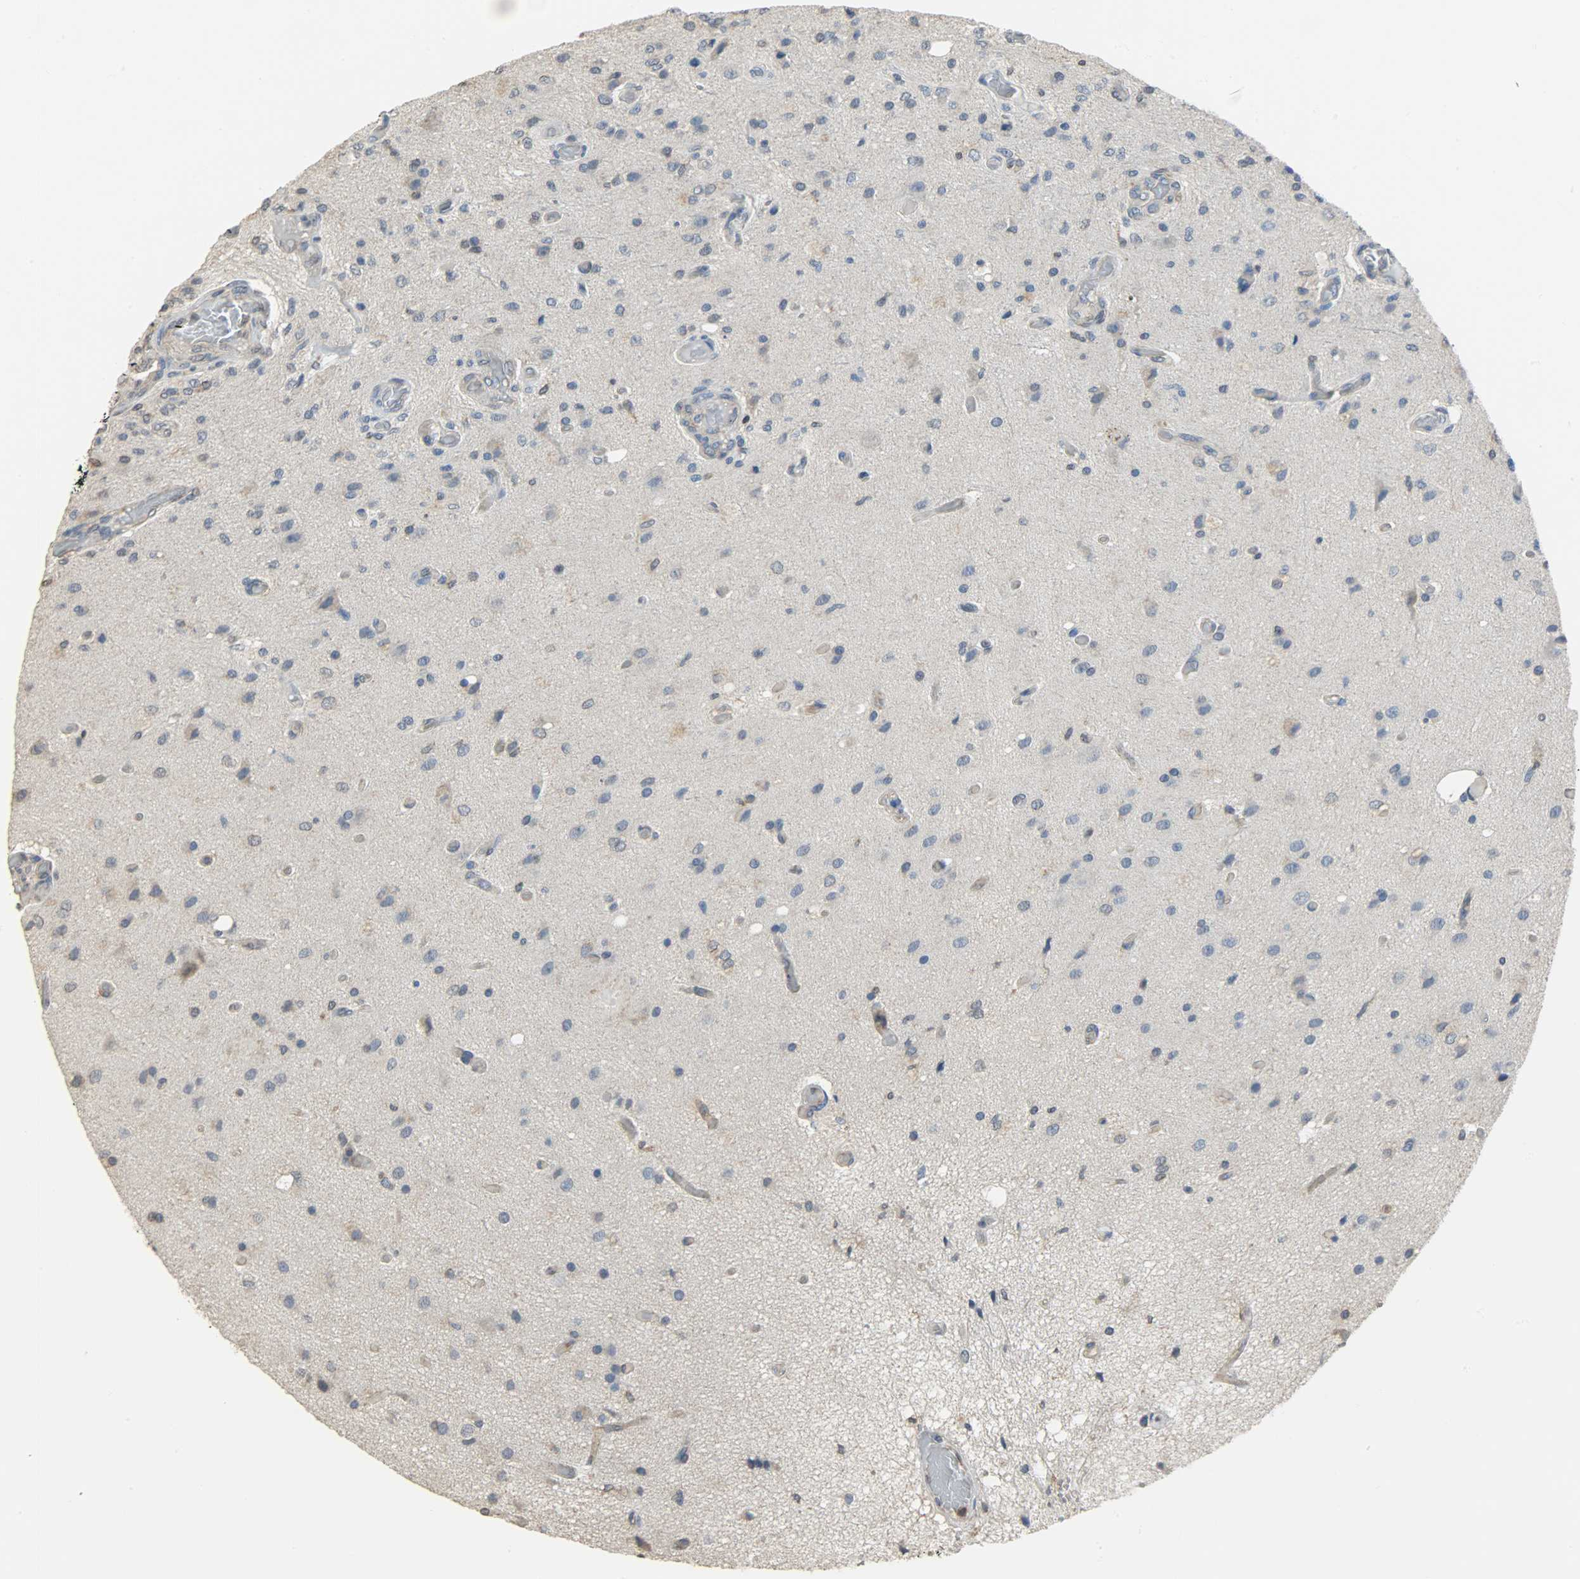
{"staining": {"intensity": "moderate", "quantity": "<25%", "location": "cytoplasmic/membranous"}, "tissue": "glioma", "cell_type": "Tumor cells", "image_type": "cancer", "snomed": [{"axis": "morphology", "description": "Normal tissue, NOS"}, {"axis": "morphology", "description": "Glioma, malignant, High grade"}, {"axis": "topography", "description": "Cerebral cortex"}], "caption": "Glioma was stained to show a protein in brown. There is low levels of moderate cytoplasmic/membranous staining in about <25% of tumor cells. (Brightfield microscopy of DAB IHC at high magnification).", "gene": "TRIM21", "patient": {"sex": "male", "age": 77}}